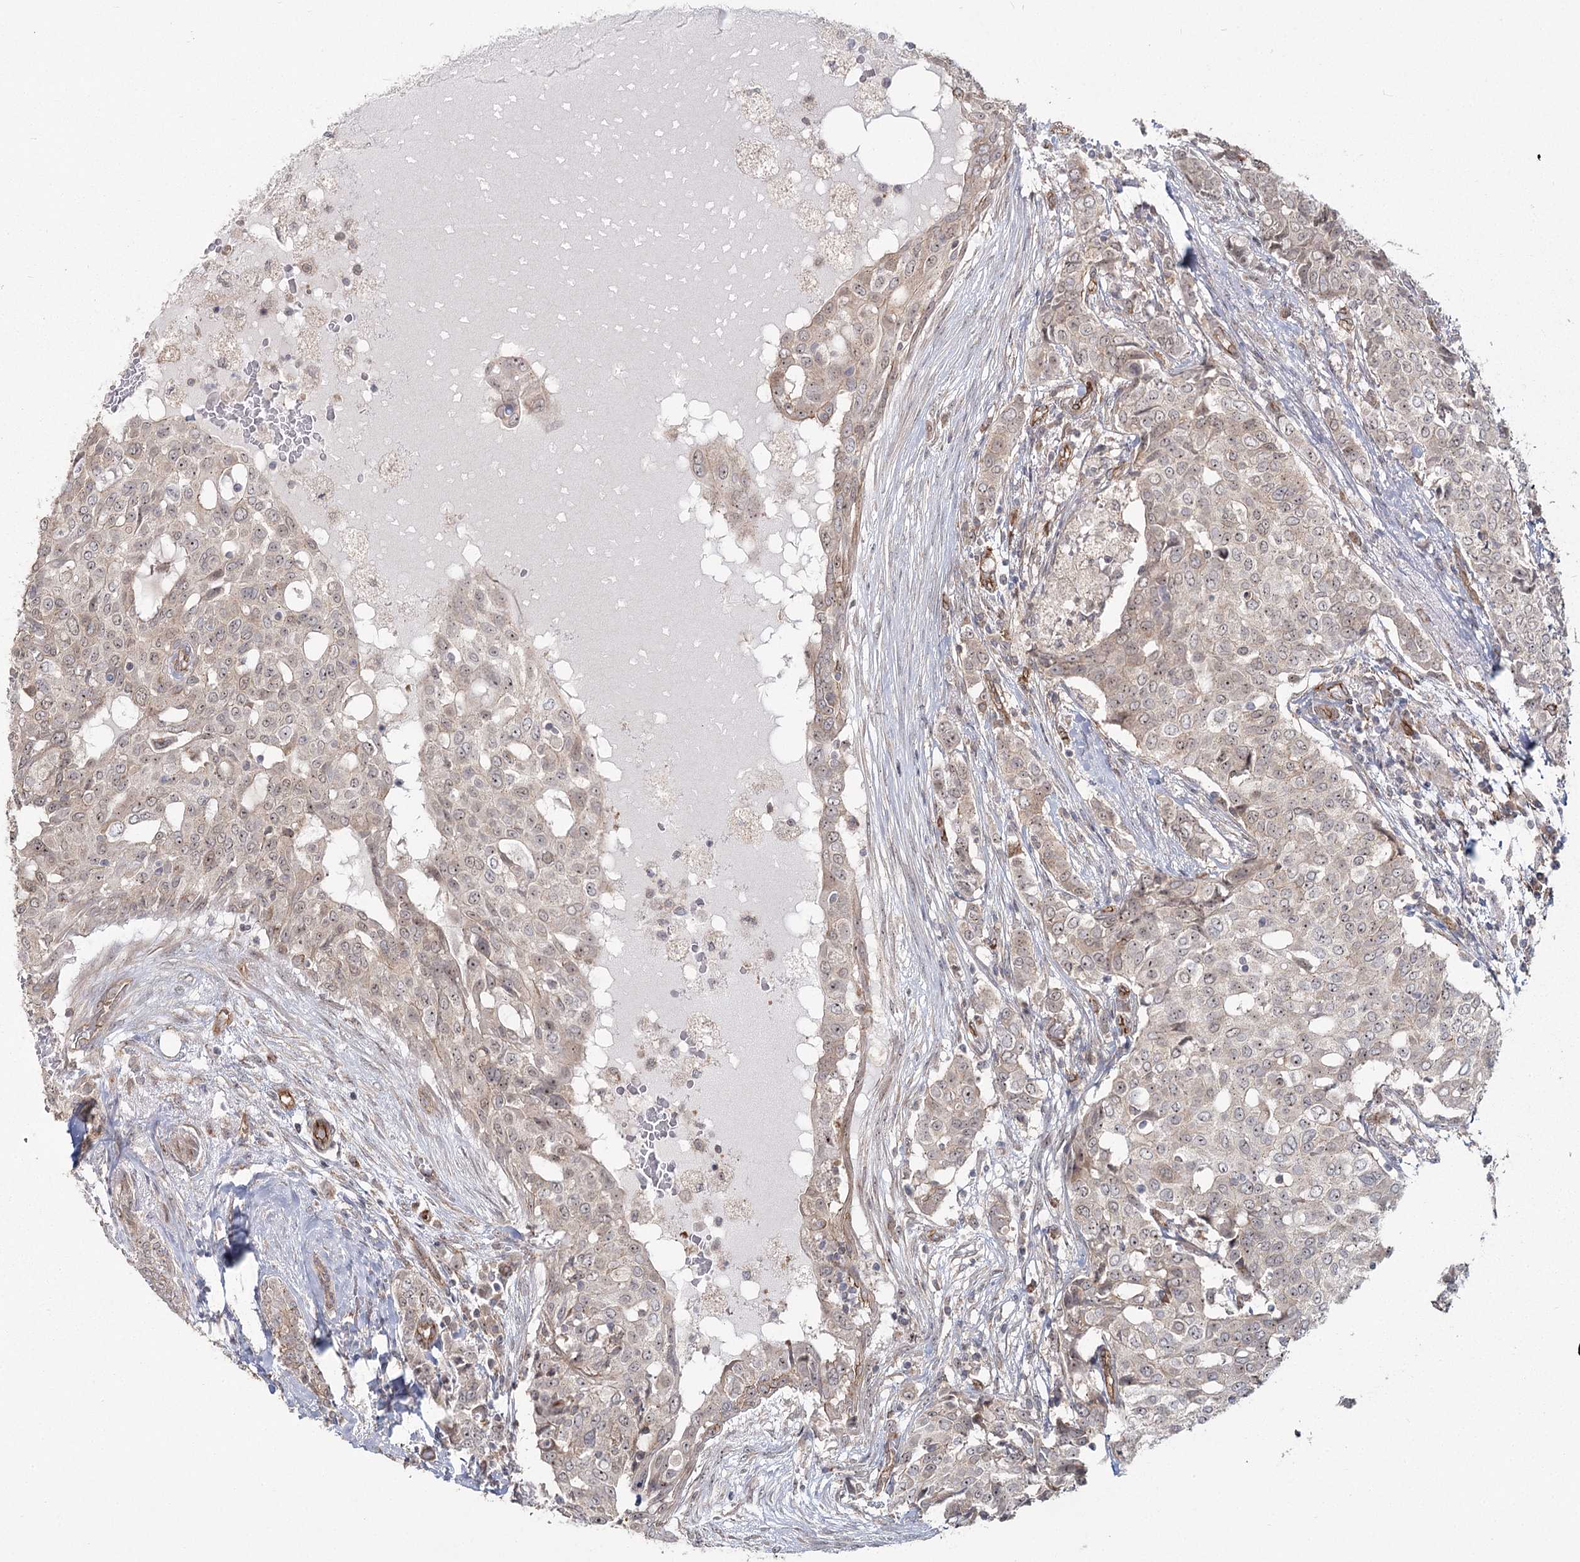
{"staining": {"intensity": "negative", "quantity": "none", "location": "none"}, "tissue": "breast cancer", "cell_type": "Tumor cells", "image_type": "cancer", "snomed": [{"axis": "morphology", "description": "Lobular carcinoma"}, {"axis": "topography", "description": "Breast"}], "caption": "Human breast cancer stained for a protein using immunohistochemistry (IHC) exhibits no staining in tumor cells.", "gene": "RPP14", "patient": {"sex": "female", "age": 51}}